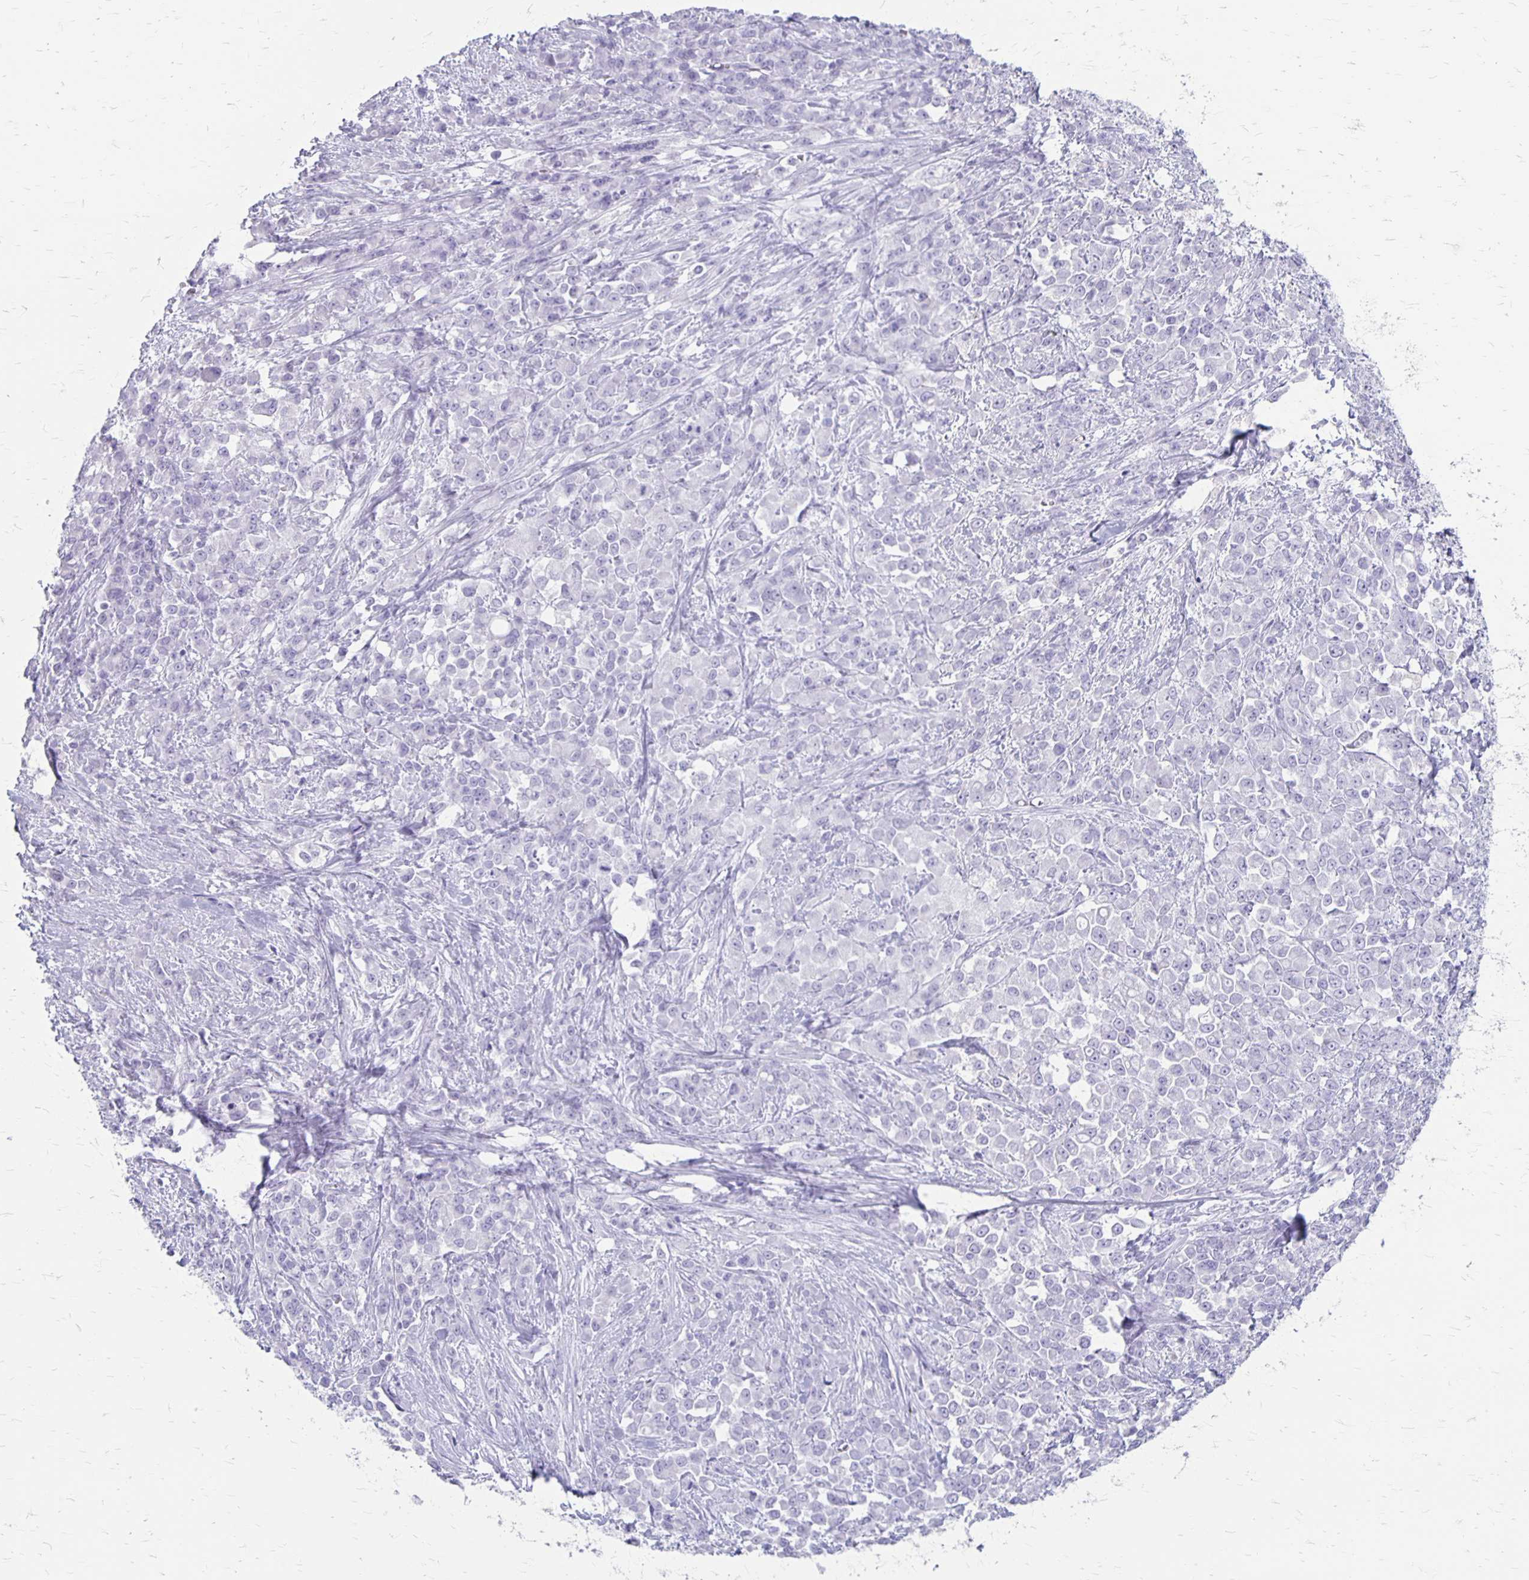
{"staining": {"intensity": "negative", "quantity": "none", "location": "none"}, "tissue": "stomach cancer", "cell_type": "Tumor cells", "image_type": "cancer", "snomed": [{"axis": "morphology", "description": "Adenocarcinoma, NOS"}, {"axis": "topography", "description": "Stomach"}], "caption": "Tumor cells show no significant protein positivity in stomach cancer.", "gene": "MAGEC2", "patient": {"sex": "female", "age": 76}}